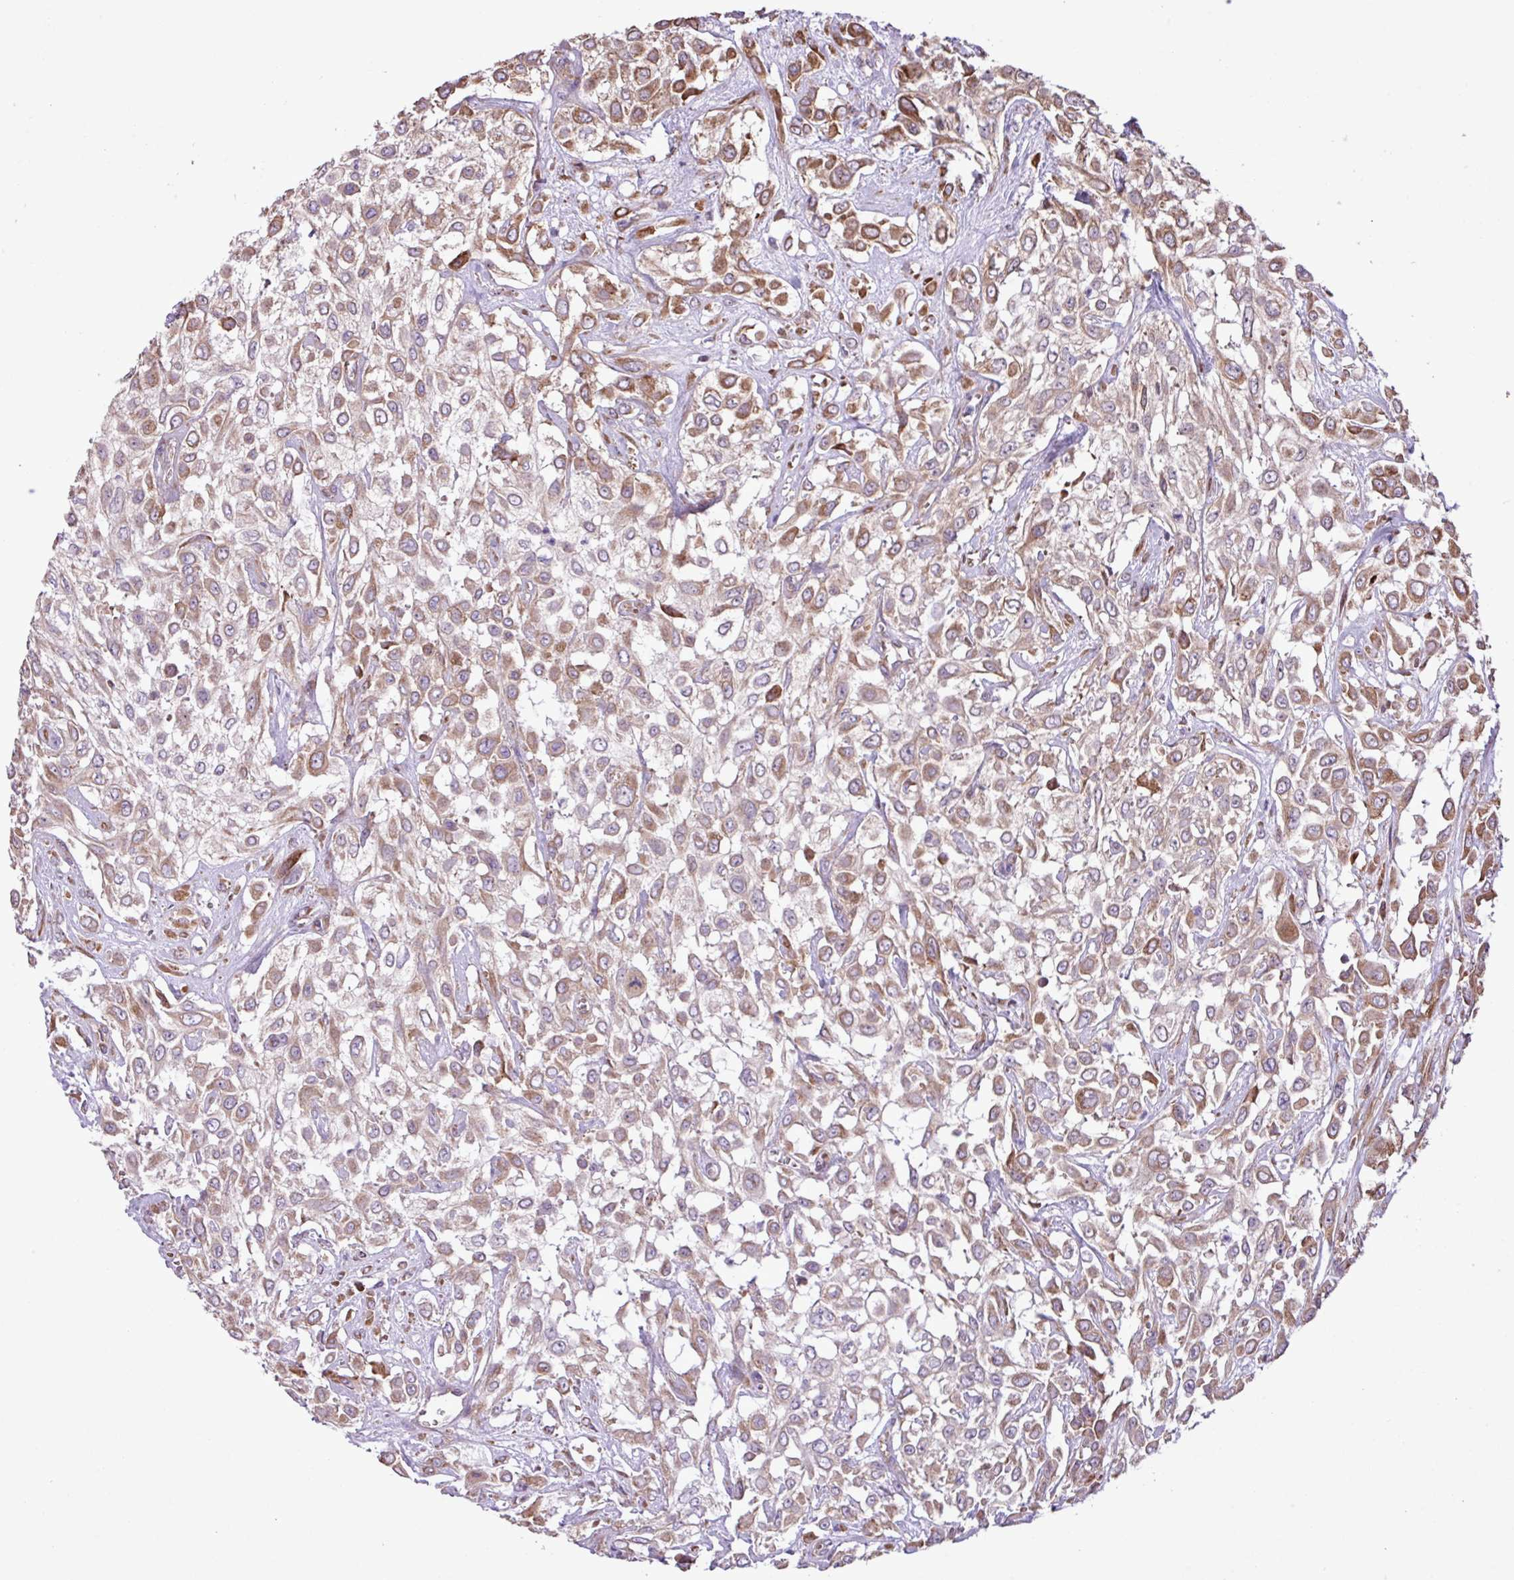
{"staining": {"intensity": "moderate", "quantity": ">75%", "location": "cytoplasmic/membranous"}, "tissue": "urothelial cancer", "cell_type": "Tumor cells", "image_type": "cancer", "snomed": [{"axis": "morphology", "description": "Urothelial carcinoma, High grade"}, {"axis": "topography", "description": "Urinary bladder"}], "caption": "The image reveals immunohistochemical staining of high-grade urothelial carcinoma. There is moderate cytoplasmic/membranous staining is seen in approximately >75% of tumor cells.", "gene": "MEGF6", "patient": {"sex": "male", "age": 57}}